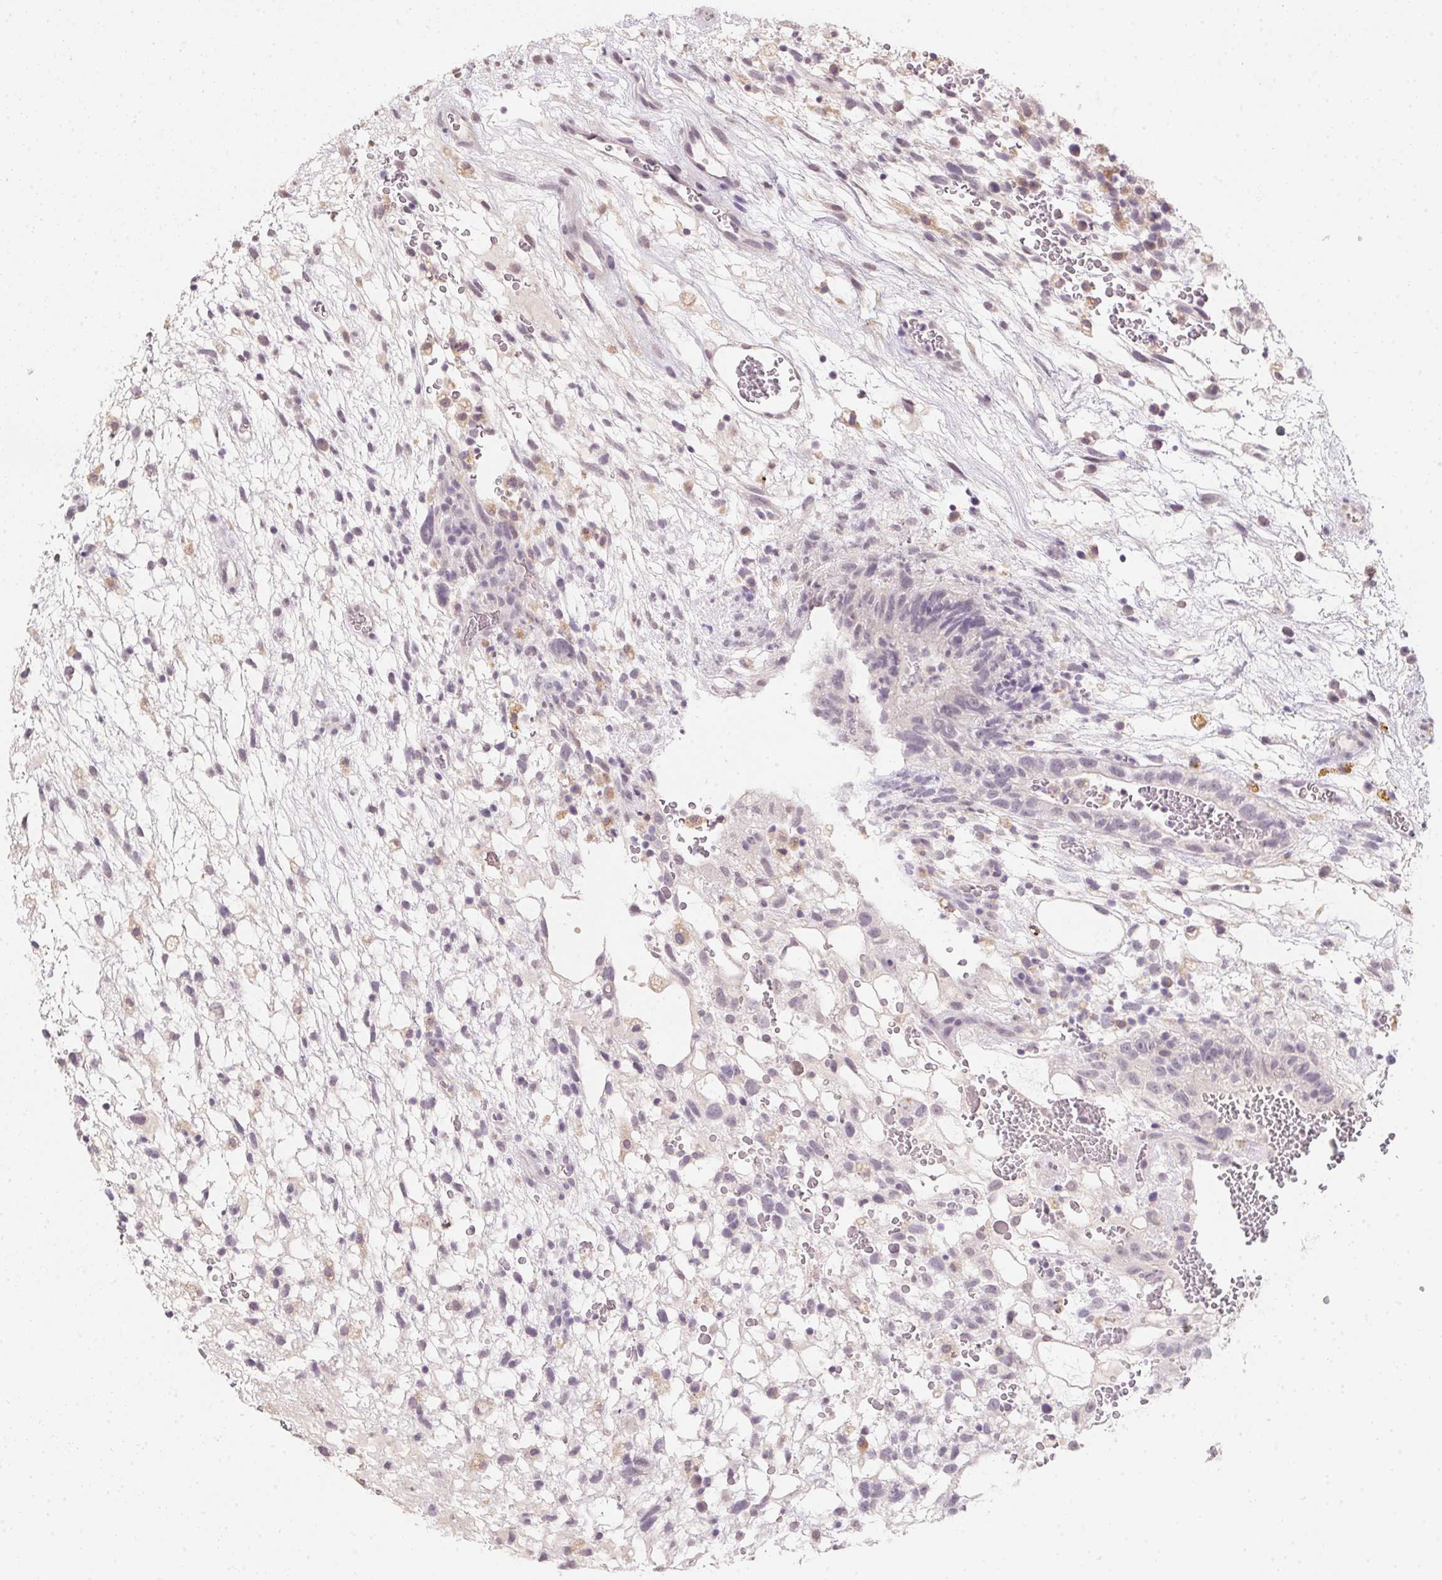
{"staining": {"intensity": "negative", "quantity": "none", "location": "none"}, "tissue": "testis cancer", "cell_type": "Tumor cells", "image_type": "cancer", "snomed": [{"axis": "morphology", "description": "Normal tissue, NOS"}, {"axis": "morphology", "description": "Carcinoma, Embryonal, NOS"}, {"axis": "topography", "description": "Testis"}], "caption": "This is an immunohistochemistry (IHC) image of human testis cancer (embryonal carcinoma). There is no positivity in tumor cells.", "gene": "SLC6A18", "patient": {"sex": "male", "age": 32}}